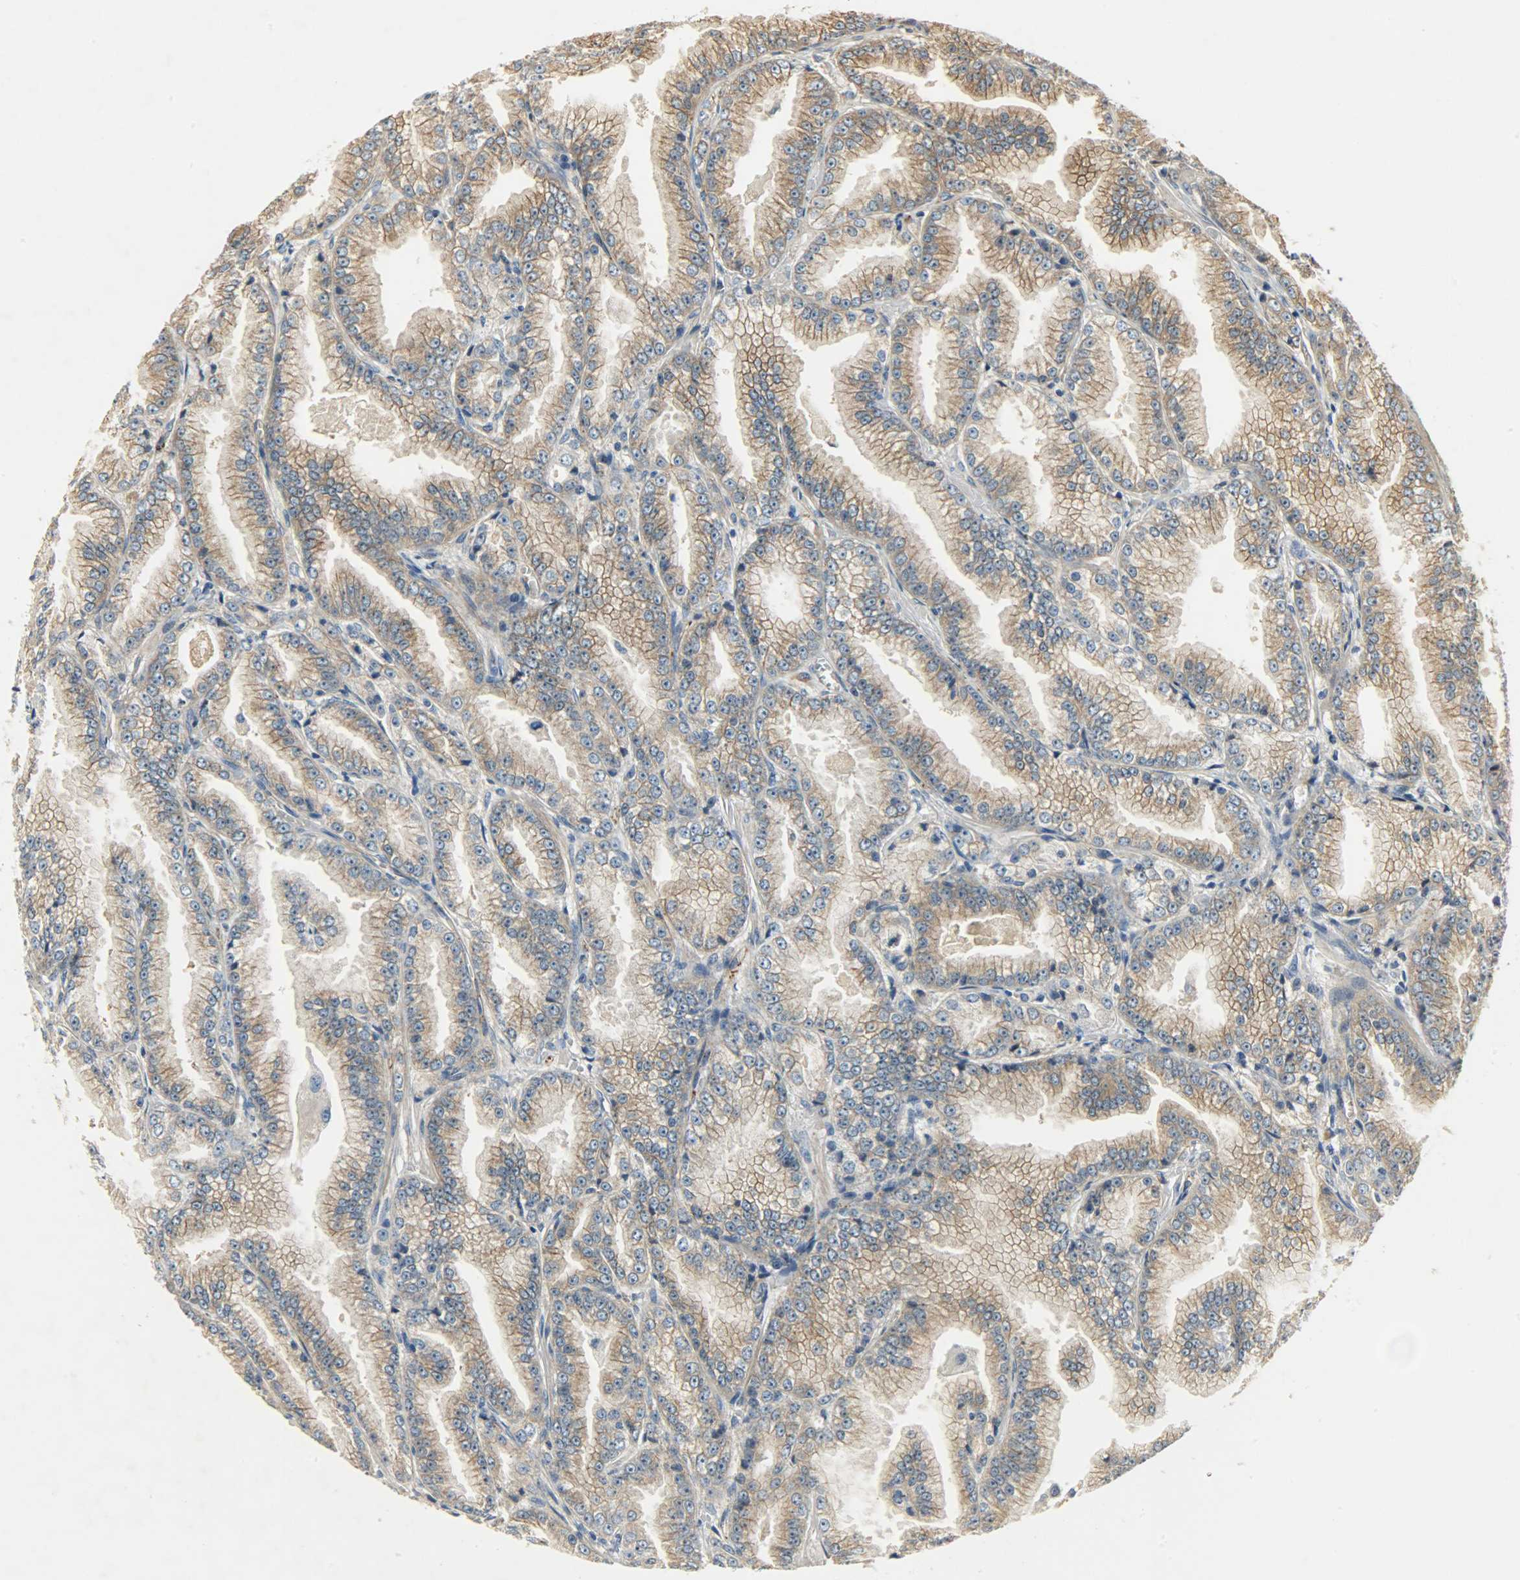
{"staining": {"intensity": "moderate", "quantity": ">75%", "location": "cytoplasmic/membranous"}, "tissue": "prostate cancer", "cell_type": "Tumor cells", "image_type": "cancer", "snomed": [{"axis": "morphology", "description": "Adenocarcinoma, High grade"}, {"axis": "topography", "description": "Prostate"}], "caption": "Prostate high-grade adenocarcinoma stained for a protein (brown) displays moderate cytoplasmic/membranous positive positivity in about >75% of tumor cells.", "gene": "KIAA1217", "patient": {"sex": "male", "age": 61}}